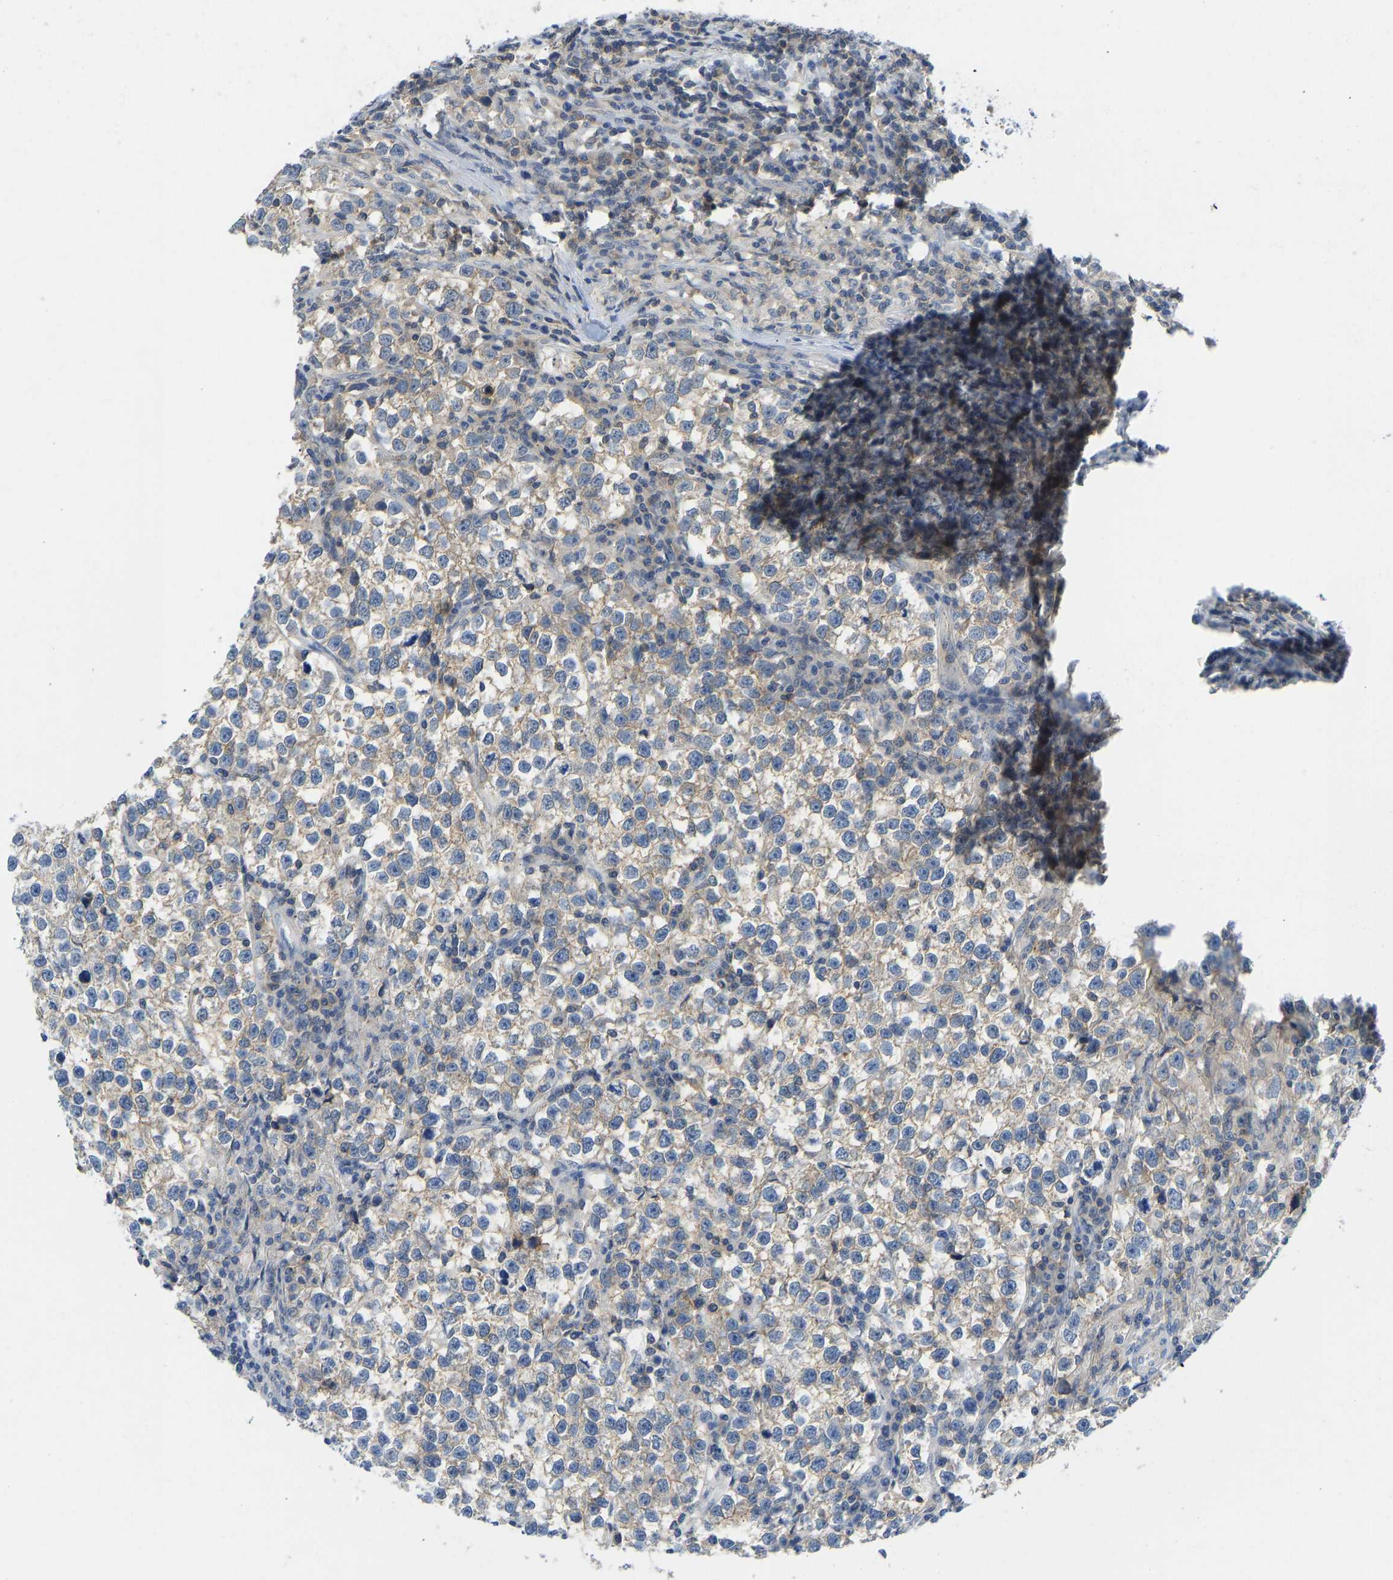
{"staining": {"intensity": "weak", "quantity": "25%-75%", "location": "cytoplasmic/membranous"}, "tissue": "testis cancer", "cell_type": "Tumor cells", "image_type": "cancer", "snomed": [{"axis": "morphology", "description": "Normal tissue, NOS"}, {"axis": "morphology", "description": "Seminoma, NOS"}, {"axis": "topography", "description": "Testis"}], "caption": "Immunohistochemistry (IHC) photomicrograph of testis cancer stained for a protein (brown), which demonstrates low levels of weak cytoplasmic/membranous staining in about 25%-75% of tumor cells.", "gene": "NDRG3", "patient": {"sex": "male", "age": 43}}